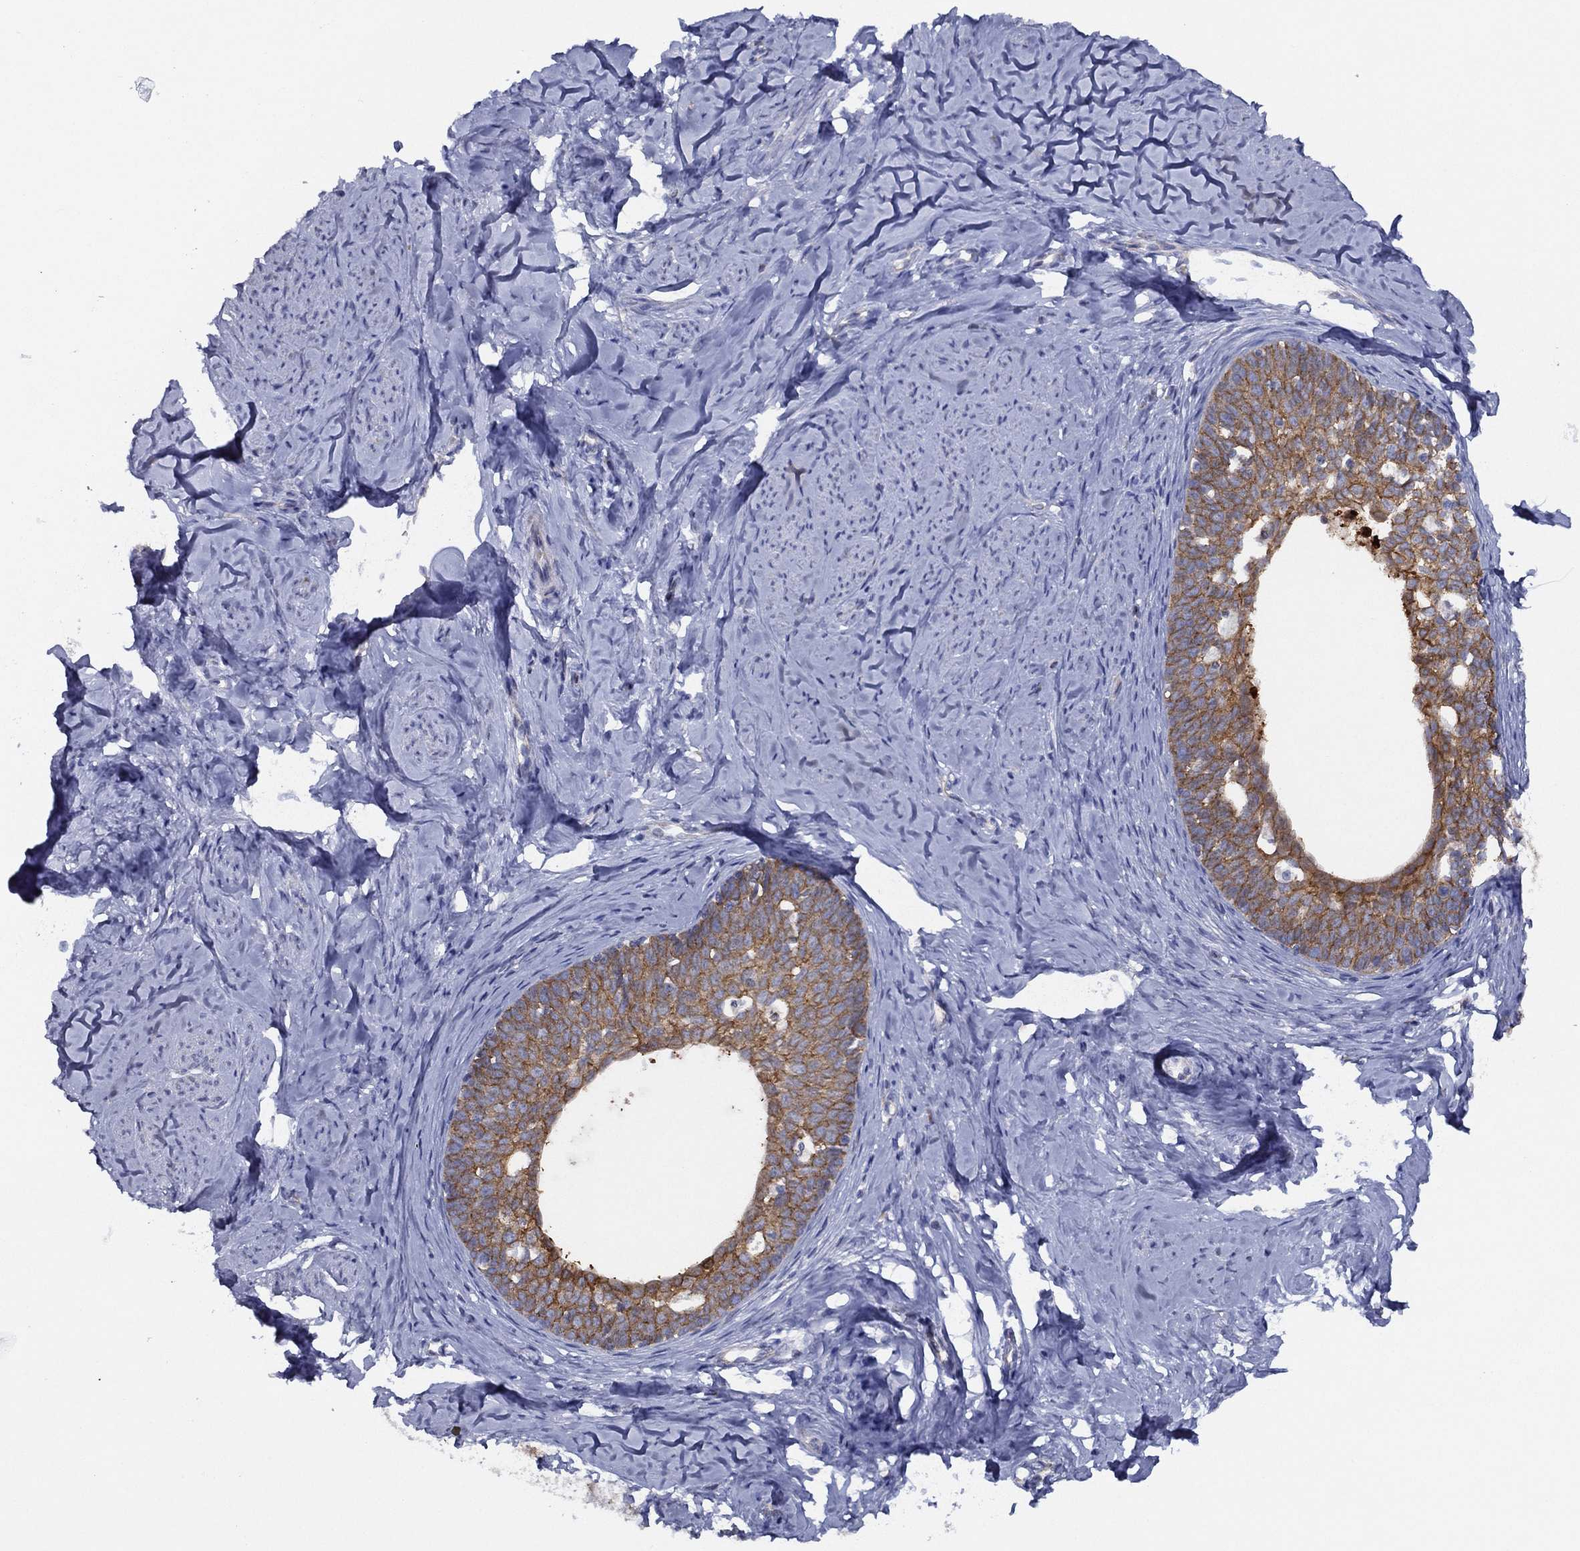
{"staining": {"intensity": "moderate", "quantity": ">75%", "location": "cytoplasmic/membranous"}, "tissue": "cervical cancer", "cell_type": "Tumor cells", "image_type": "cancer", "snomed": [{"axis": "morphology", "description": "Squamous cell carcinoma, NOS"}, {"axis": "topography", "description": "Cervix"}], "caption": "Immunohistochemistry photomicrograph of neoplastic tissue: cervical cancer stained using IHC displays medium levels of moderate protein expression localized specifically in the cytoplasmic/membranous of tumor cells, appearing as a cytoplasmic/membranous brown color.", "gene": "ZNF223", "patient": {"sex": "female", "age": 51}}